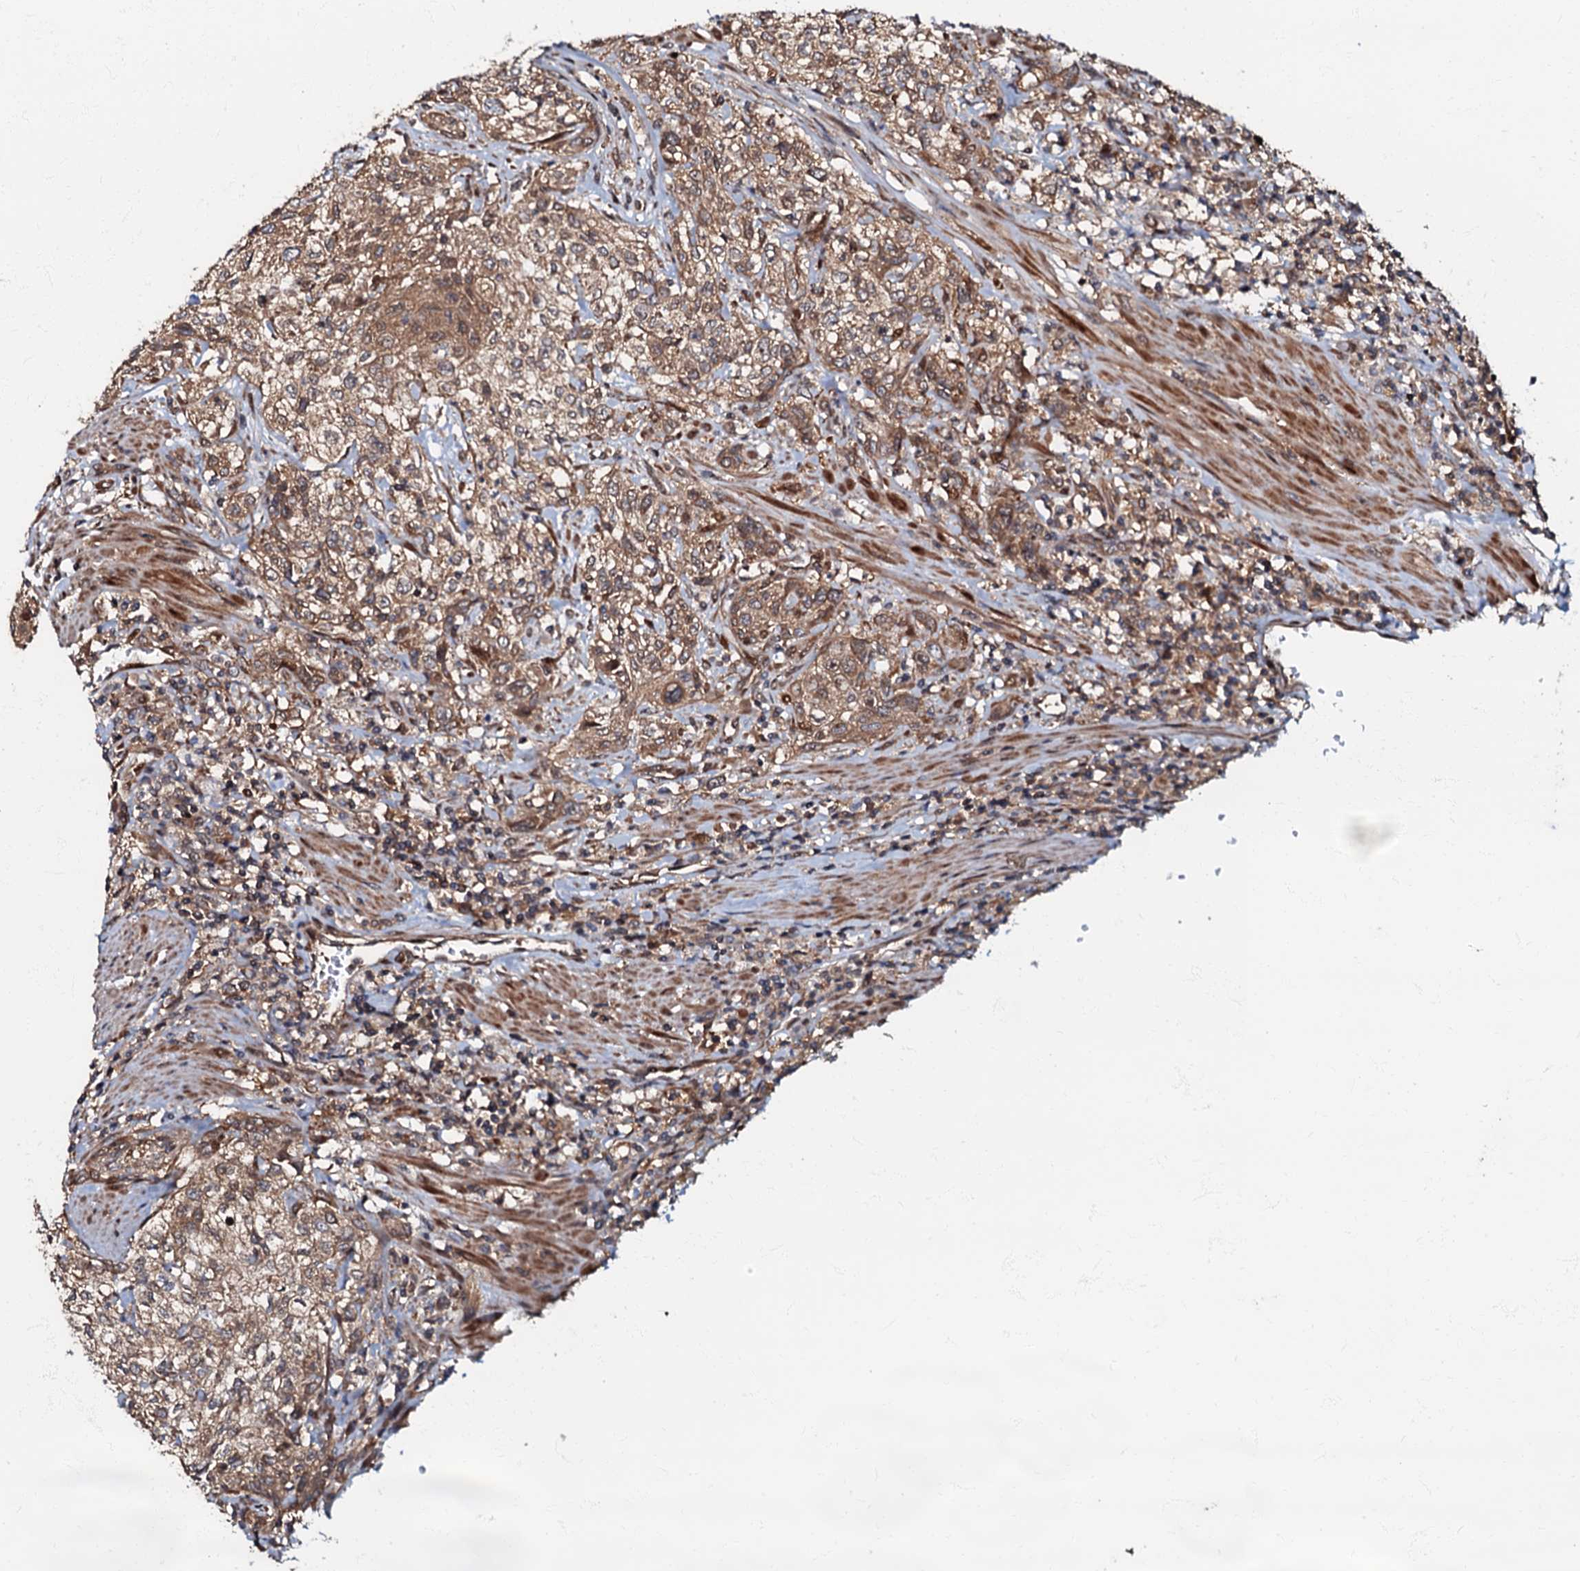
{"staining": {"intensity": "moderate", "quantity": ">75%", "location": "cytoplasmic/membranous"}, "tissue": "urothelial cancer", "cell_type": "Tumor cells", "image_type": "cancer", "snomed": [{"axis": "morphology", "description": "Normal tissue, NOS"}, {"axis": "morphology", "description": "Urothelial carcinoma, NOS"}, {"axis": "topography", "description": "Urinary bladder"}, {"axis": "topography", "description": "Peripheral nerve tissue"}], "caption": "Urothelial cancer stained with DAB immunohistochemistry exhibits medium levels of moderate cytoplasmic/membranous expression in about >75% of tumor cells.", "gene": "OSBP", "patient": {"sex": "male", "age": 35}}